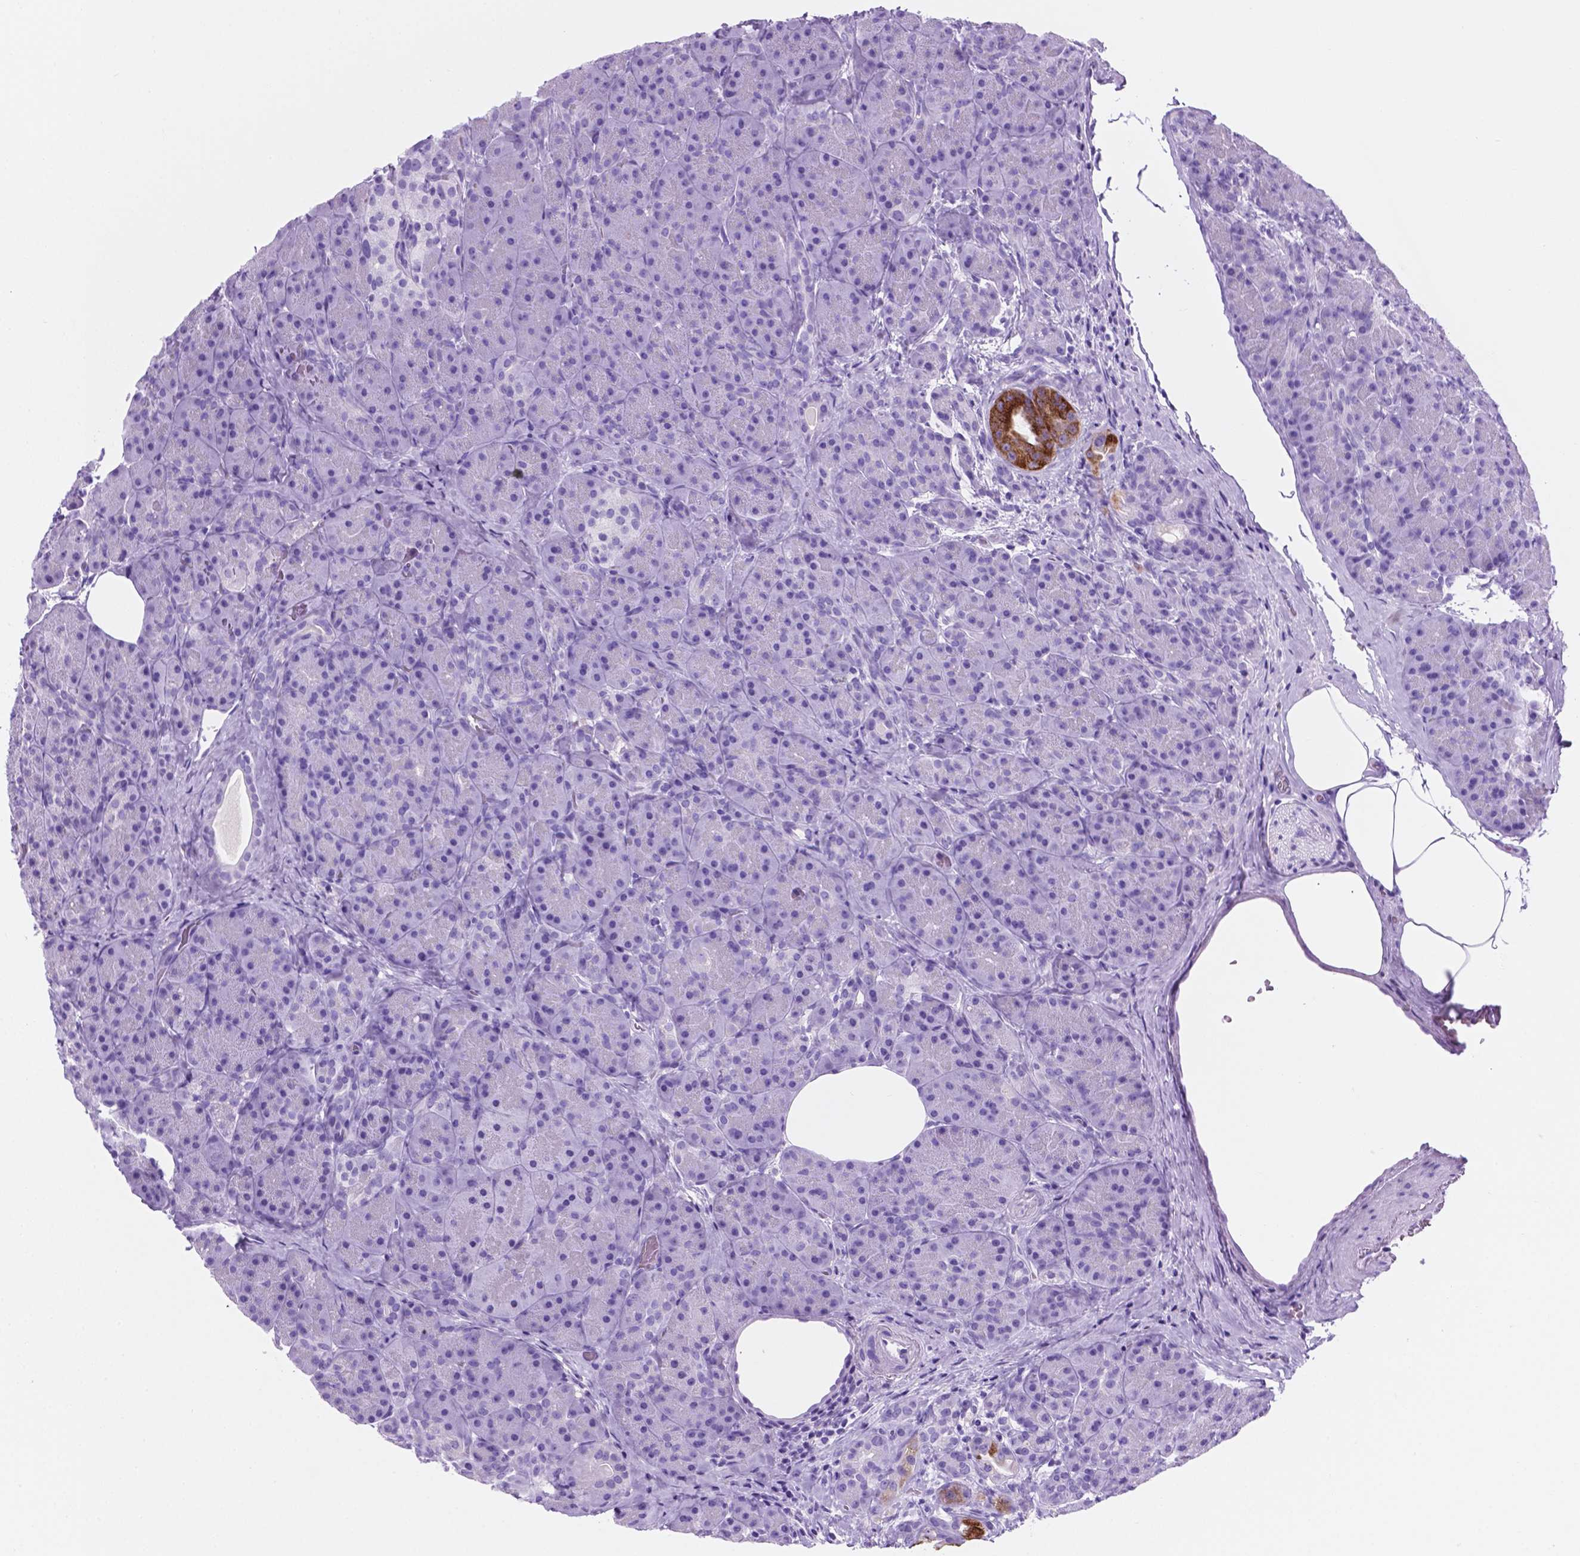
{"staining": {"intensity": "strong", "quantity": "<25%", "location": "cytoplasmic/membranous"}, "tissue": "pancreas", "cell_type": "Exocrine glandular cells", "image_type": "normal", "snomed": [{"axis": "morphology", "description": "Normal tissue, NOS"}, {"axis": "topography", "description": "Pancreas"}], "caption": "IHC of benign human pancreas exhibits medium levels of strong cytoplasmic/membranous expression in approximately <25% of exocrine glandular cells. (Stains: DAB (3,3'-diaminobenzidine) in brown, nuclei in blue, Microscopy: brightfield microscopy at high magnification).", "gene": "C17orf107", "patient": {"sex": "male", "age": 57}}